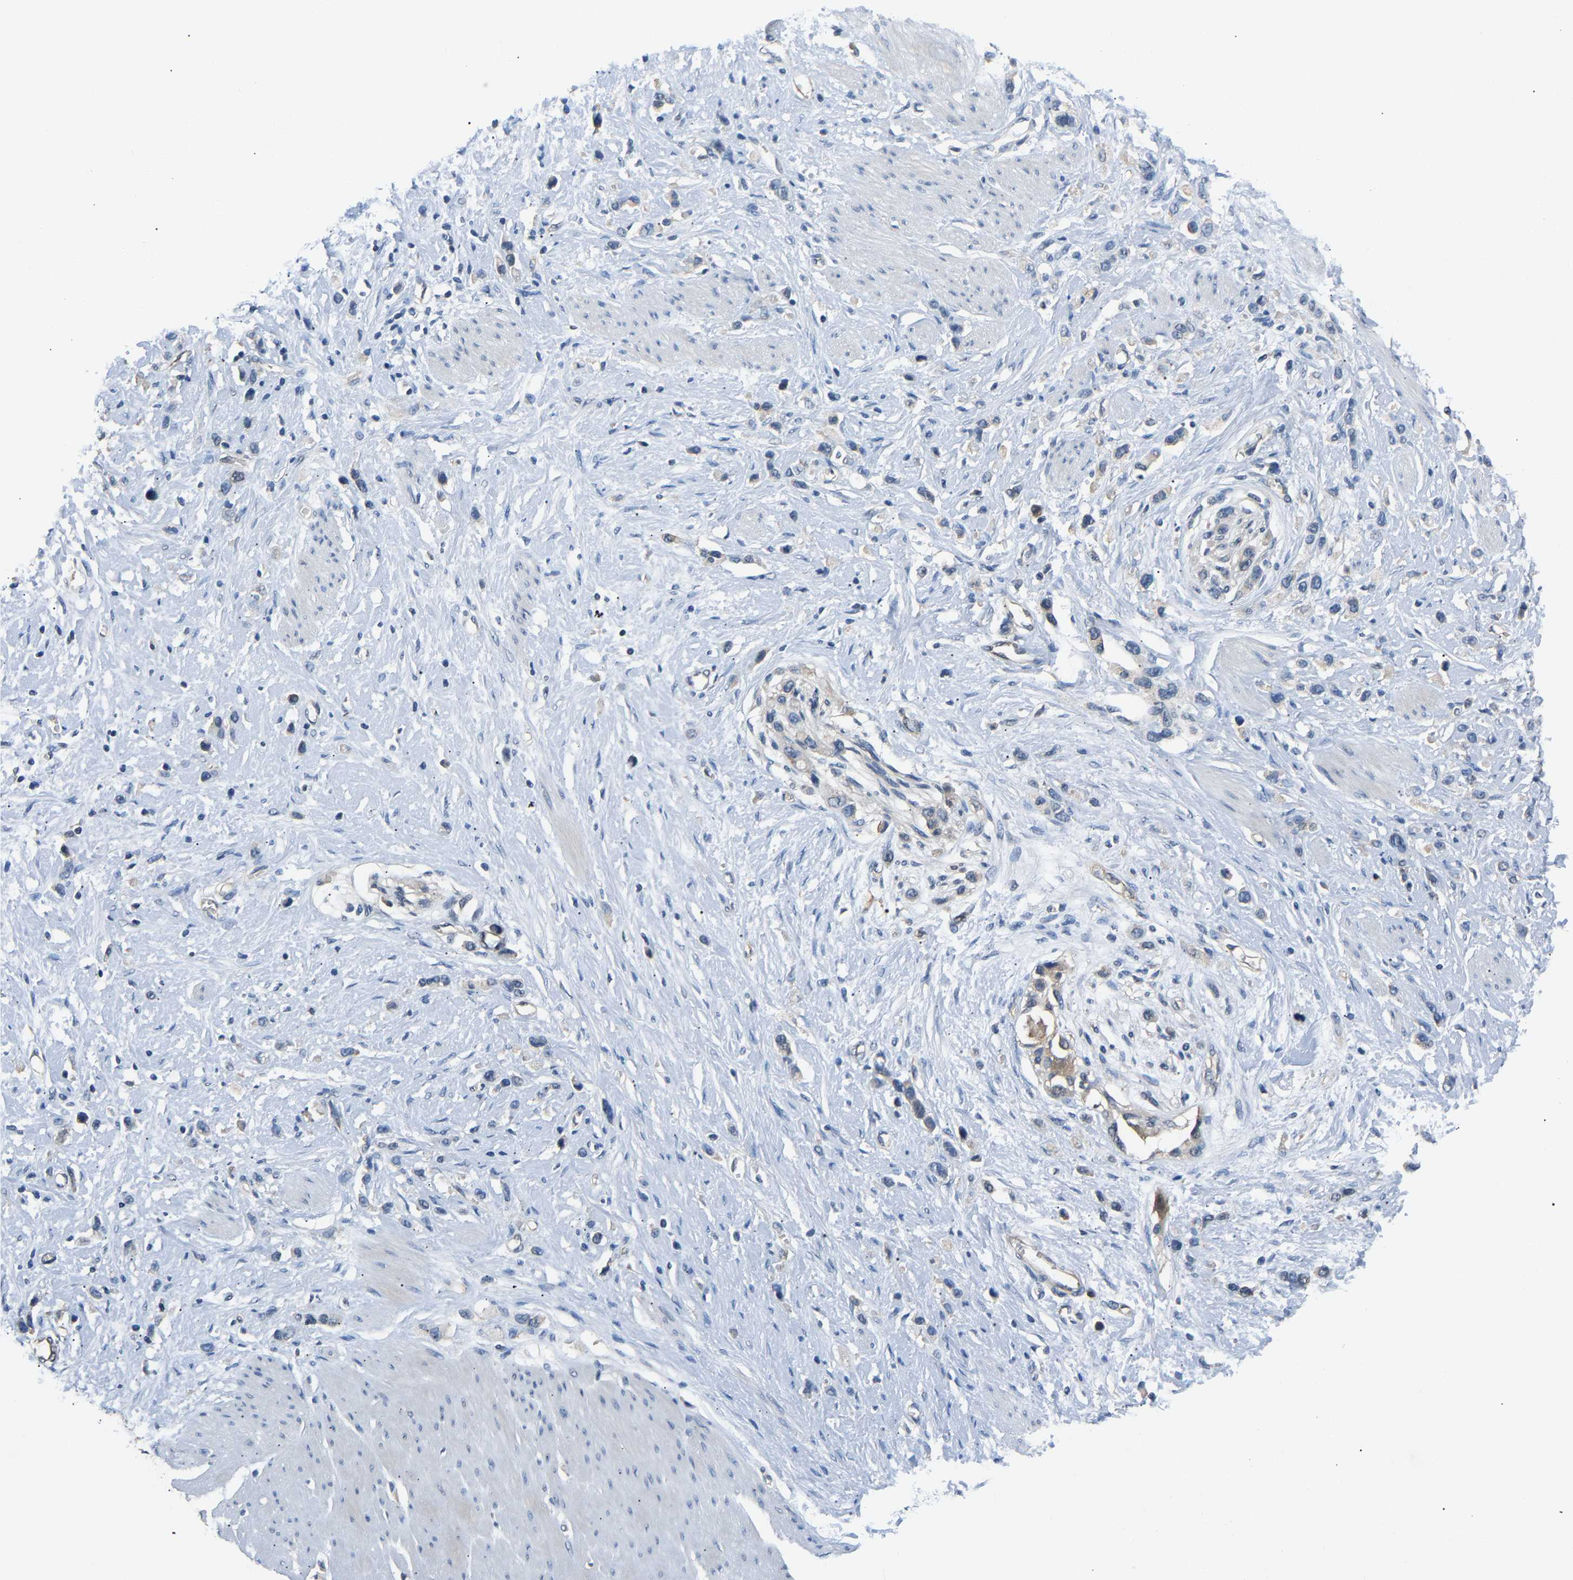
{"staining": {"intensity": "weak", "quantity": "<25%", "location": "cytoplasmic/membranous"}, "tissue": "stomach cancer", "cell_type": "Tumor cells", "image_type": "cancer", "snomed": [{"axis": "morphology", "description": "Adenocarcinoma, NOS"}, {"axis": "topography", "description": "Stomach"}], "caption": "This is an IHC image of stomach cancer. There is no expression in tumor cells.", "gene": "ARHGEF12", "patient": {"sex": "female", "age": 65}}